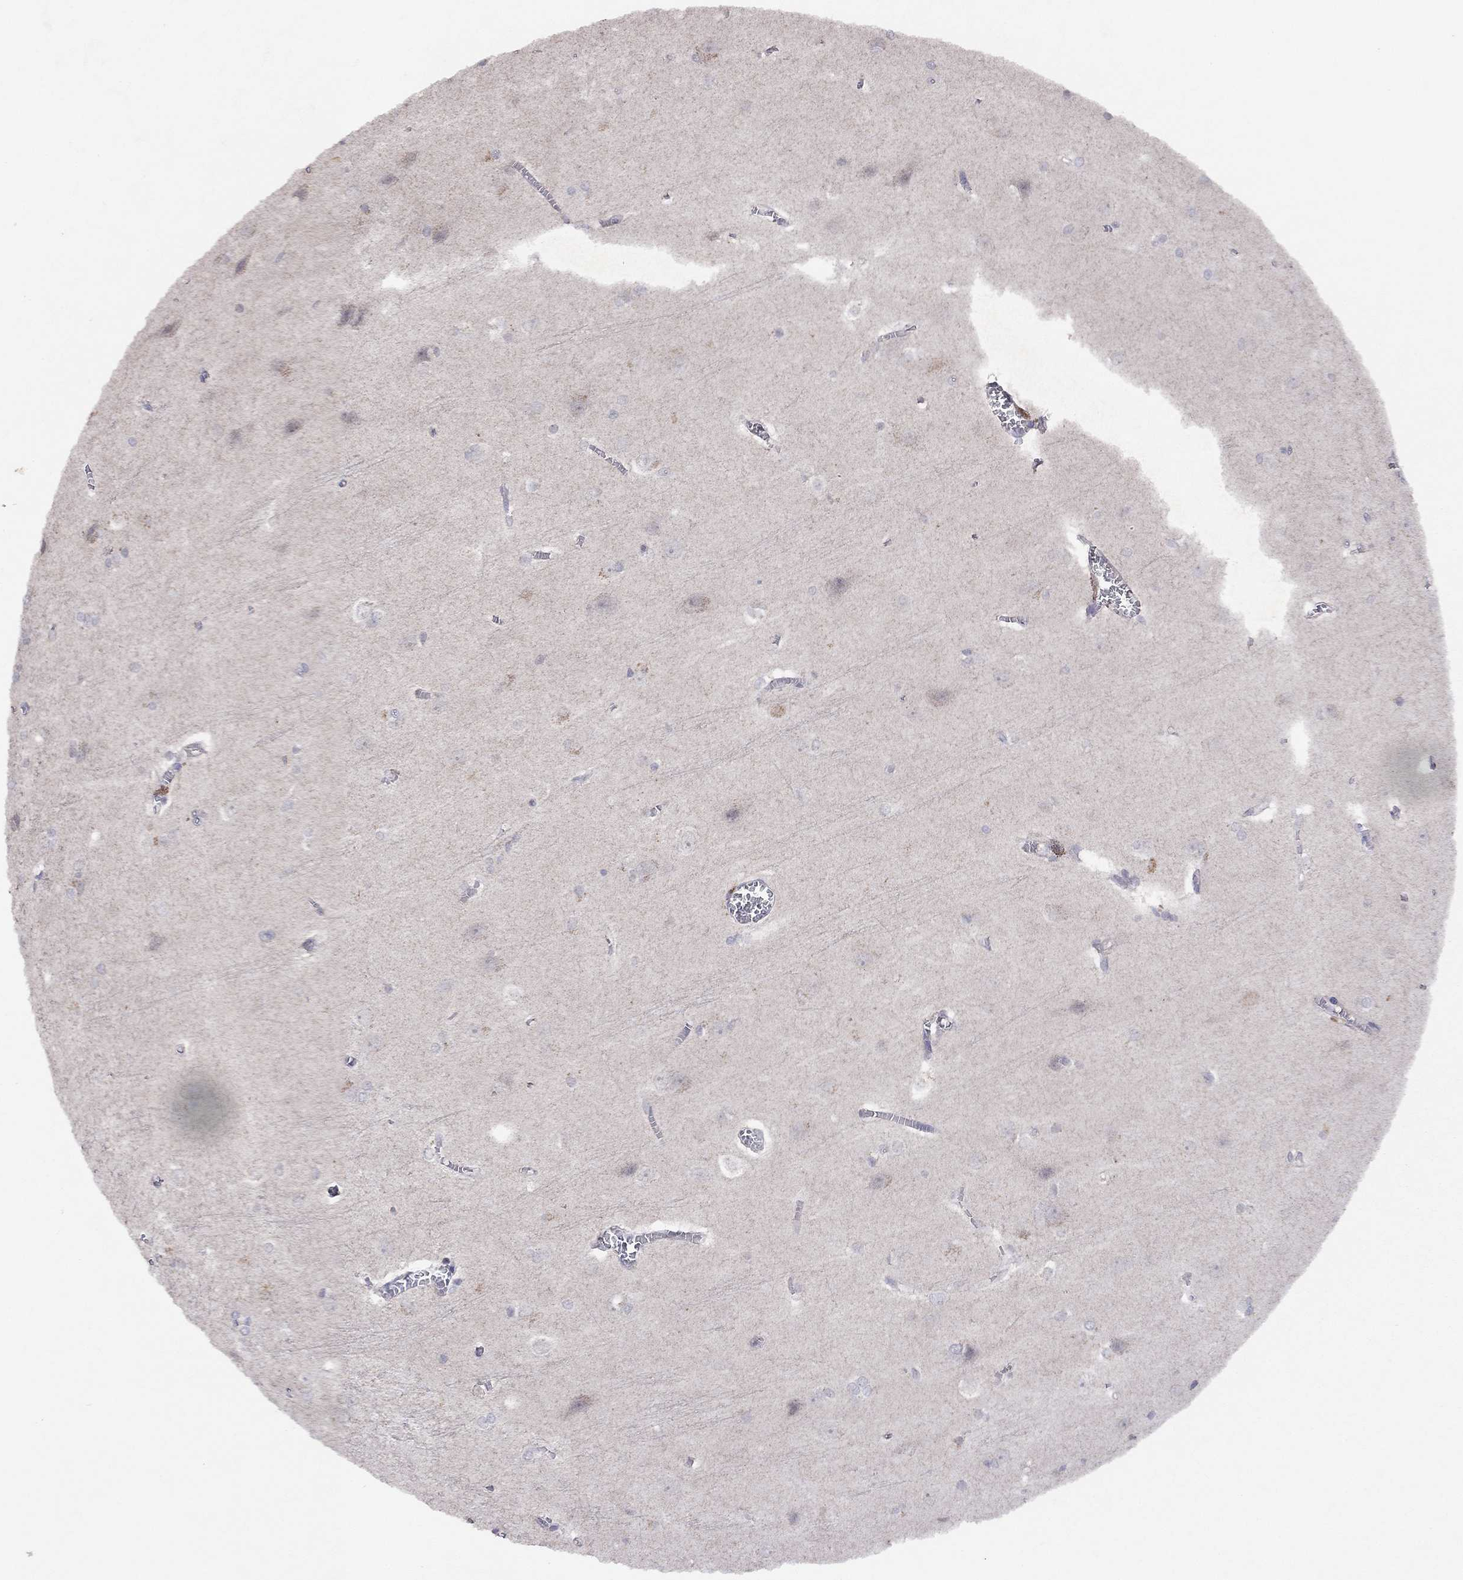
{"staining": {"intensity": "negative", "quantity": "none", "location": "none"}, "tissue": "cerebral cortex", "cell_type": "Endothelial cells", "image_type": "normal", "snomed": [{"axis": "morphology", "description": "Normal tissue, NOS"}, {"axis": "topography", "description": "Cerebral cortex"}], "caption": "The histopathology image reveals no staining of endothelial cells in unremarkable cerebral cortex. (Stains: DAB (3,3'-diaminobenzidine) immunohistochemistry with hematoxylin counter stain, Microscopy: brightfield microscopy at high magnification).", "gene": "ESR2", "patient": {"sex": "male", "age": 37}}